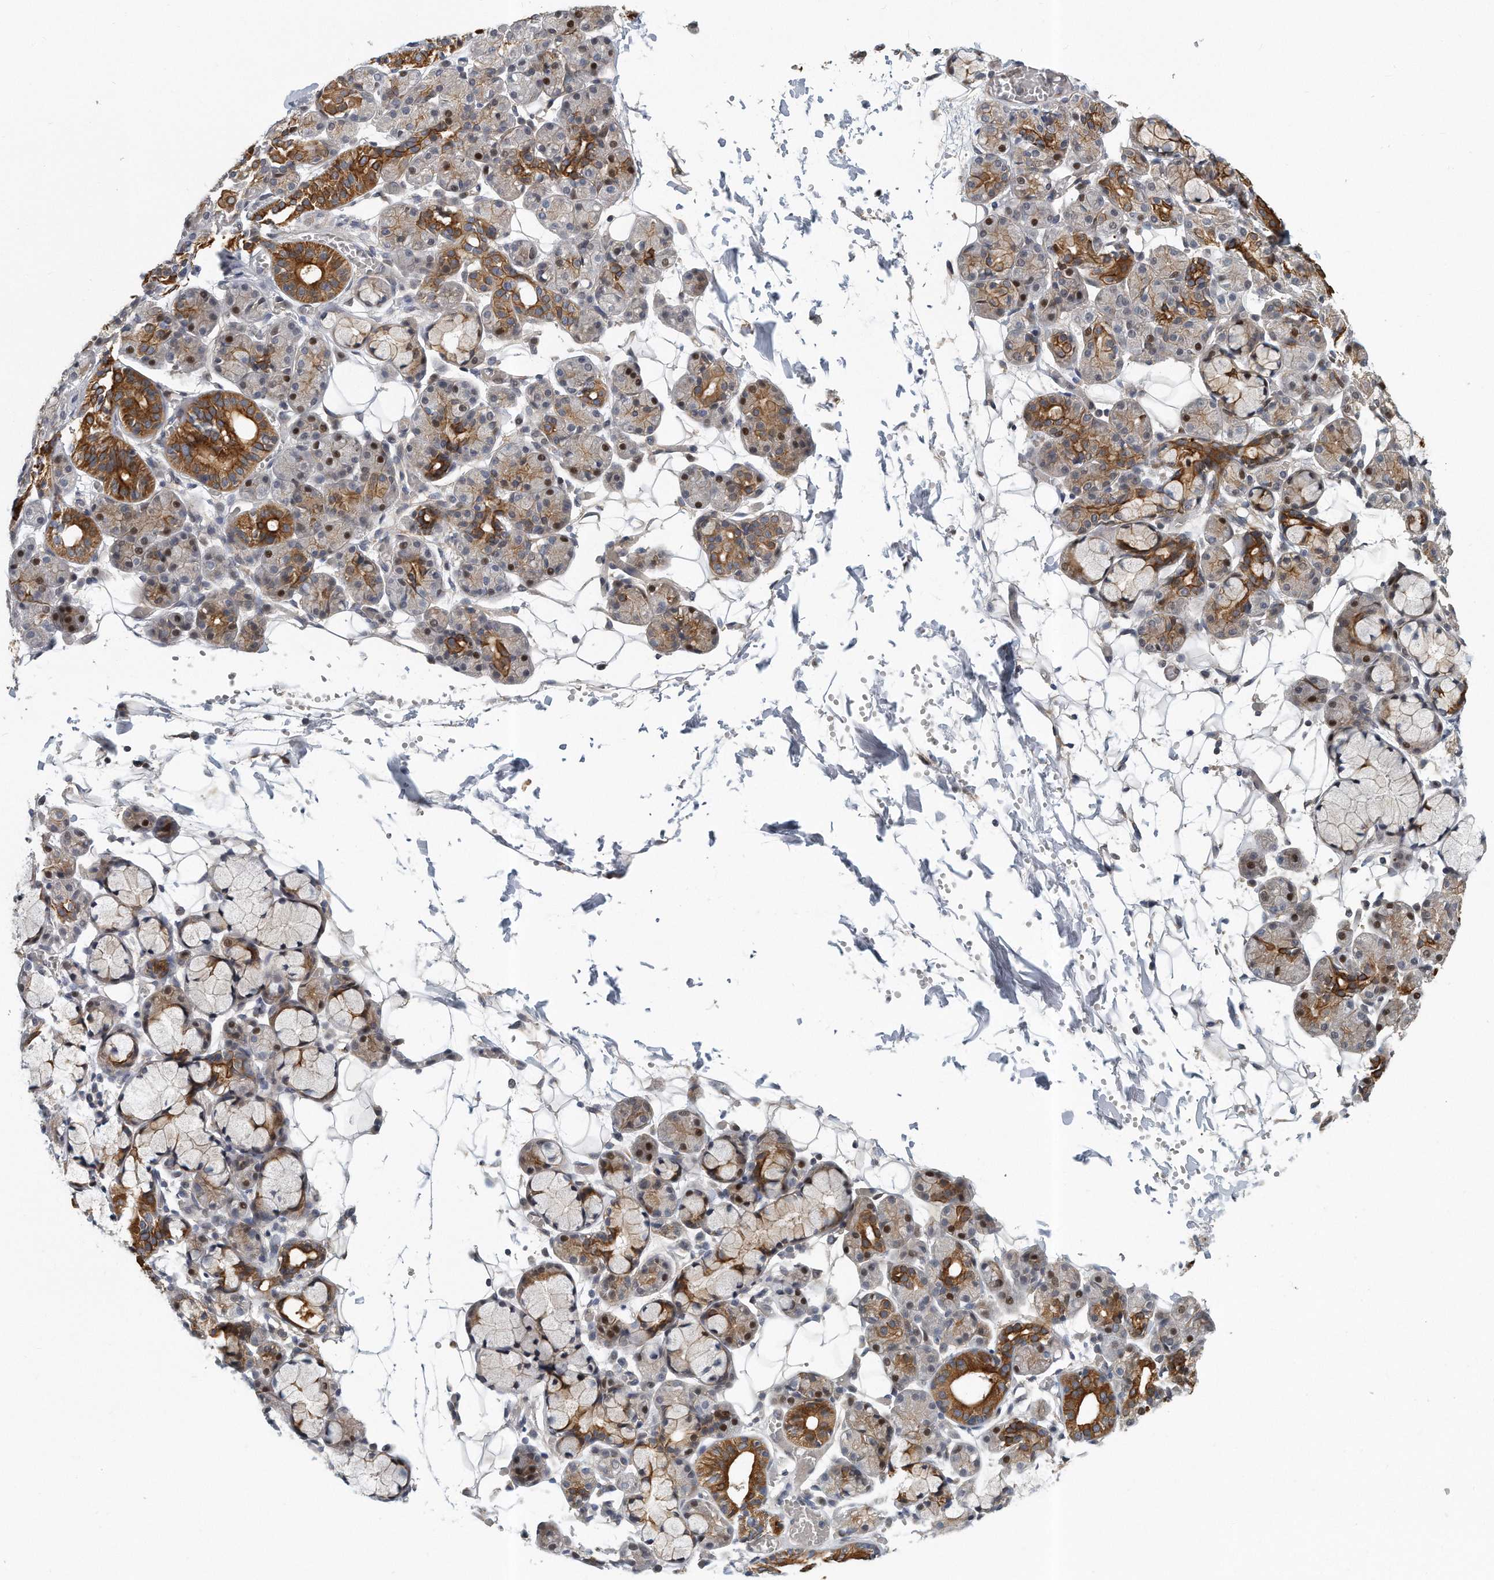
{"staining": {"intensity": "strong", "quantity": "25%-75%", "location": "cytoplasmic/membranous,nuclear"}, "tissue": "salivary gland", "cell_type": "Glandular cells", "image_type": "normal", "snomed": [{"axis": "morphology", "description": "Normal tissue, NOS"}, {"axis": "topography", "description": "Salivary gland"}], "caption": "High-power microscopy captured an immunohistochemistry micrograph of benign salivary gland, revealing strong cytoplasmic/membranous,nuclear expression in about 25%-75% of glandular cells.", "gene": "PCDH8", "patient": {"sex": "male", "age": 63}}